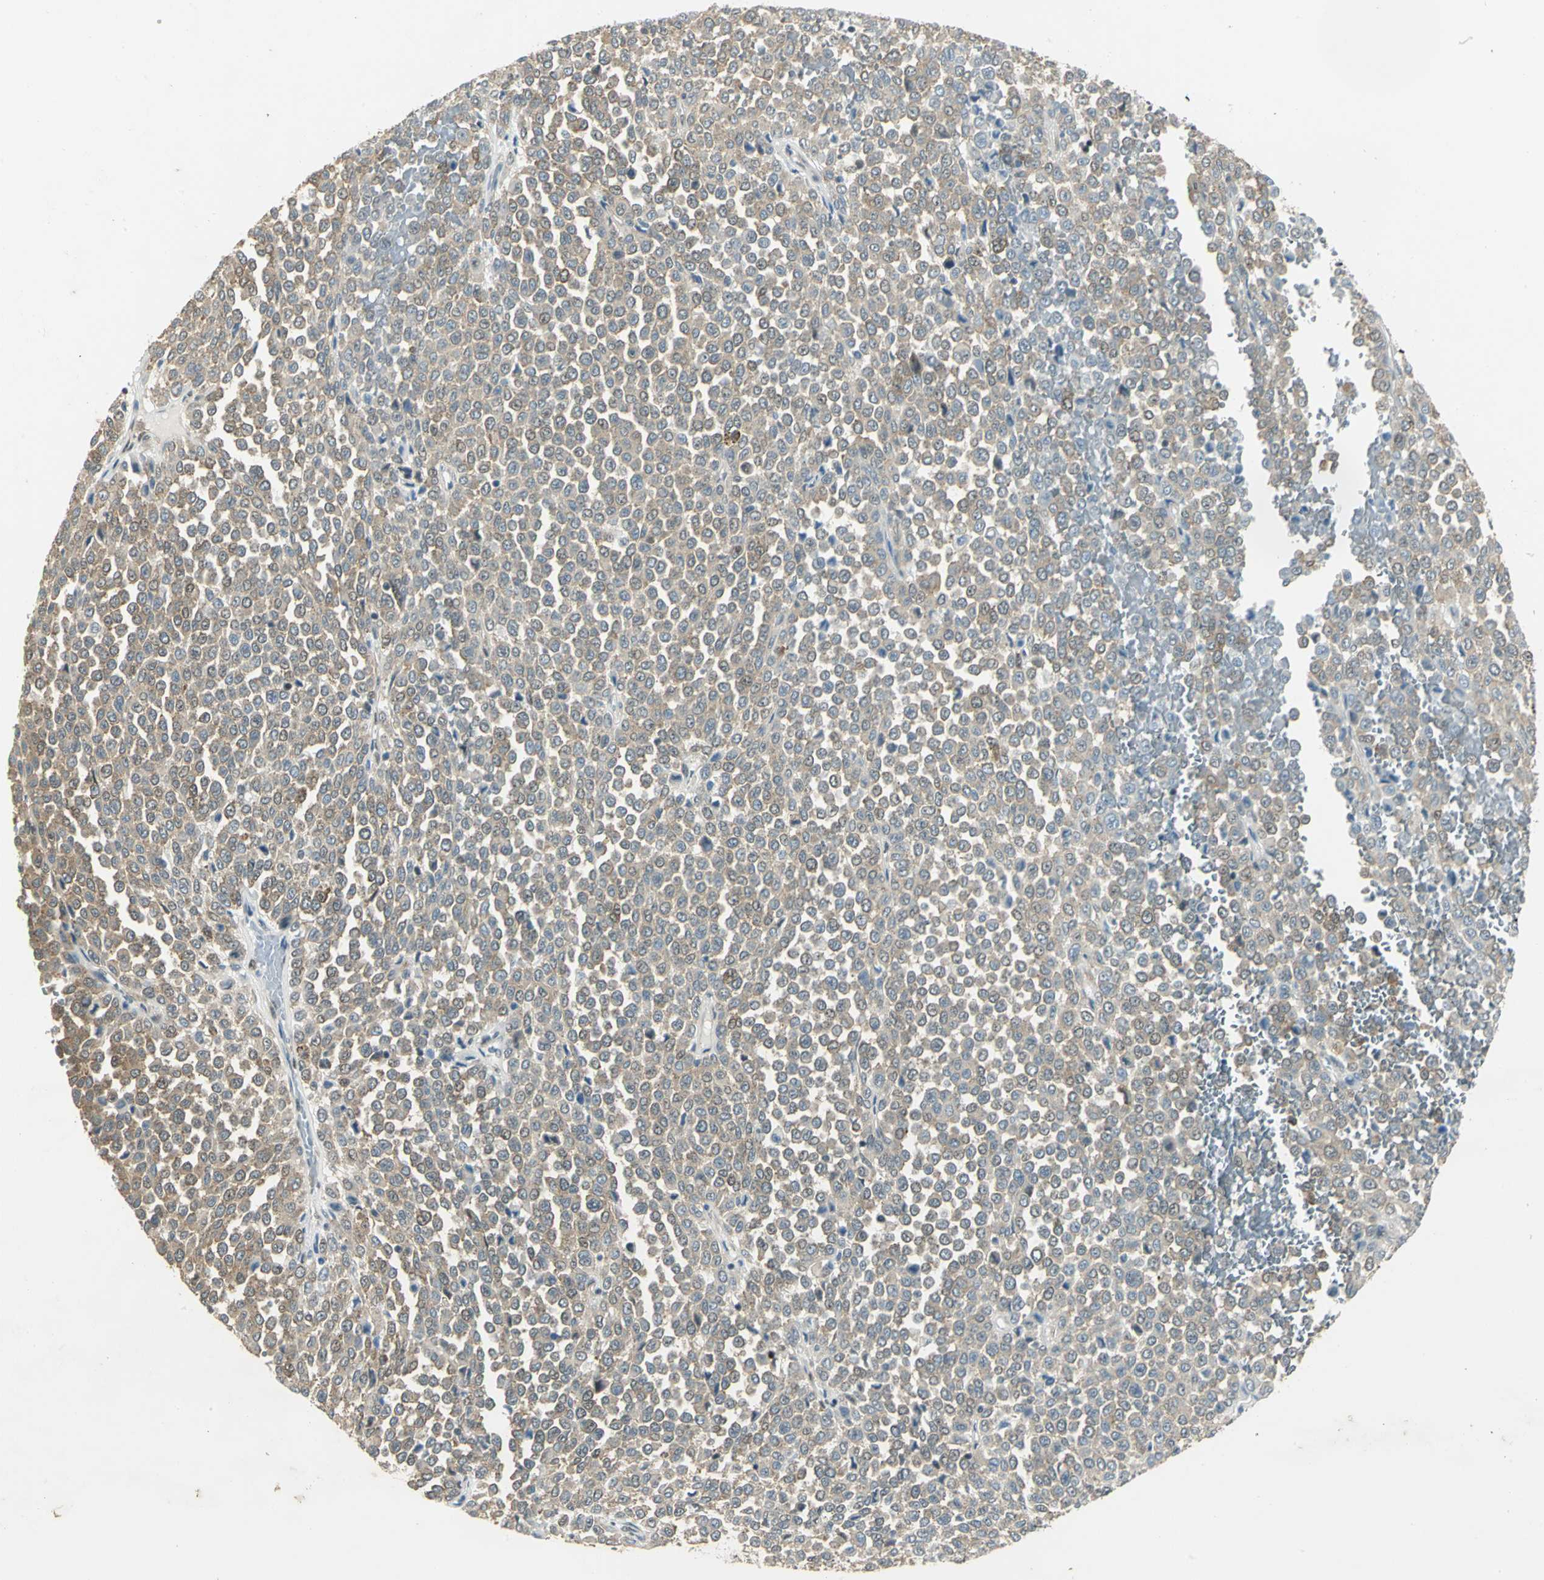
{"staining": {"intensity": "weak", "quantity": ">75%", "location": "cytoplasmic/membranous"}, "tissue": "melanoma", "cell_type": "Tumor cells", "image_type": "cancer", "snomed": [{"axis": "morphology", "description": "Malignant melanoma, Metastatic site"}, {"axis": "topography", "description": "Pancreas"}], "caption": "Immunohistochemical staining of melanoma displays low levels of weak cytoplasmic/membranous expression in about >75% of tumor cells.", "gene": "DDX5", "patient": {"sex": "female", "age": 30}}